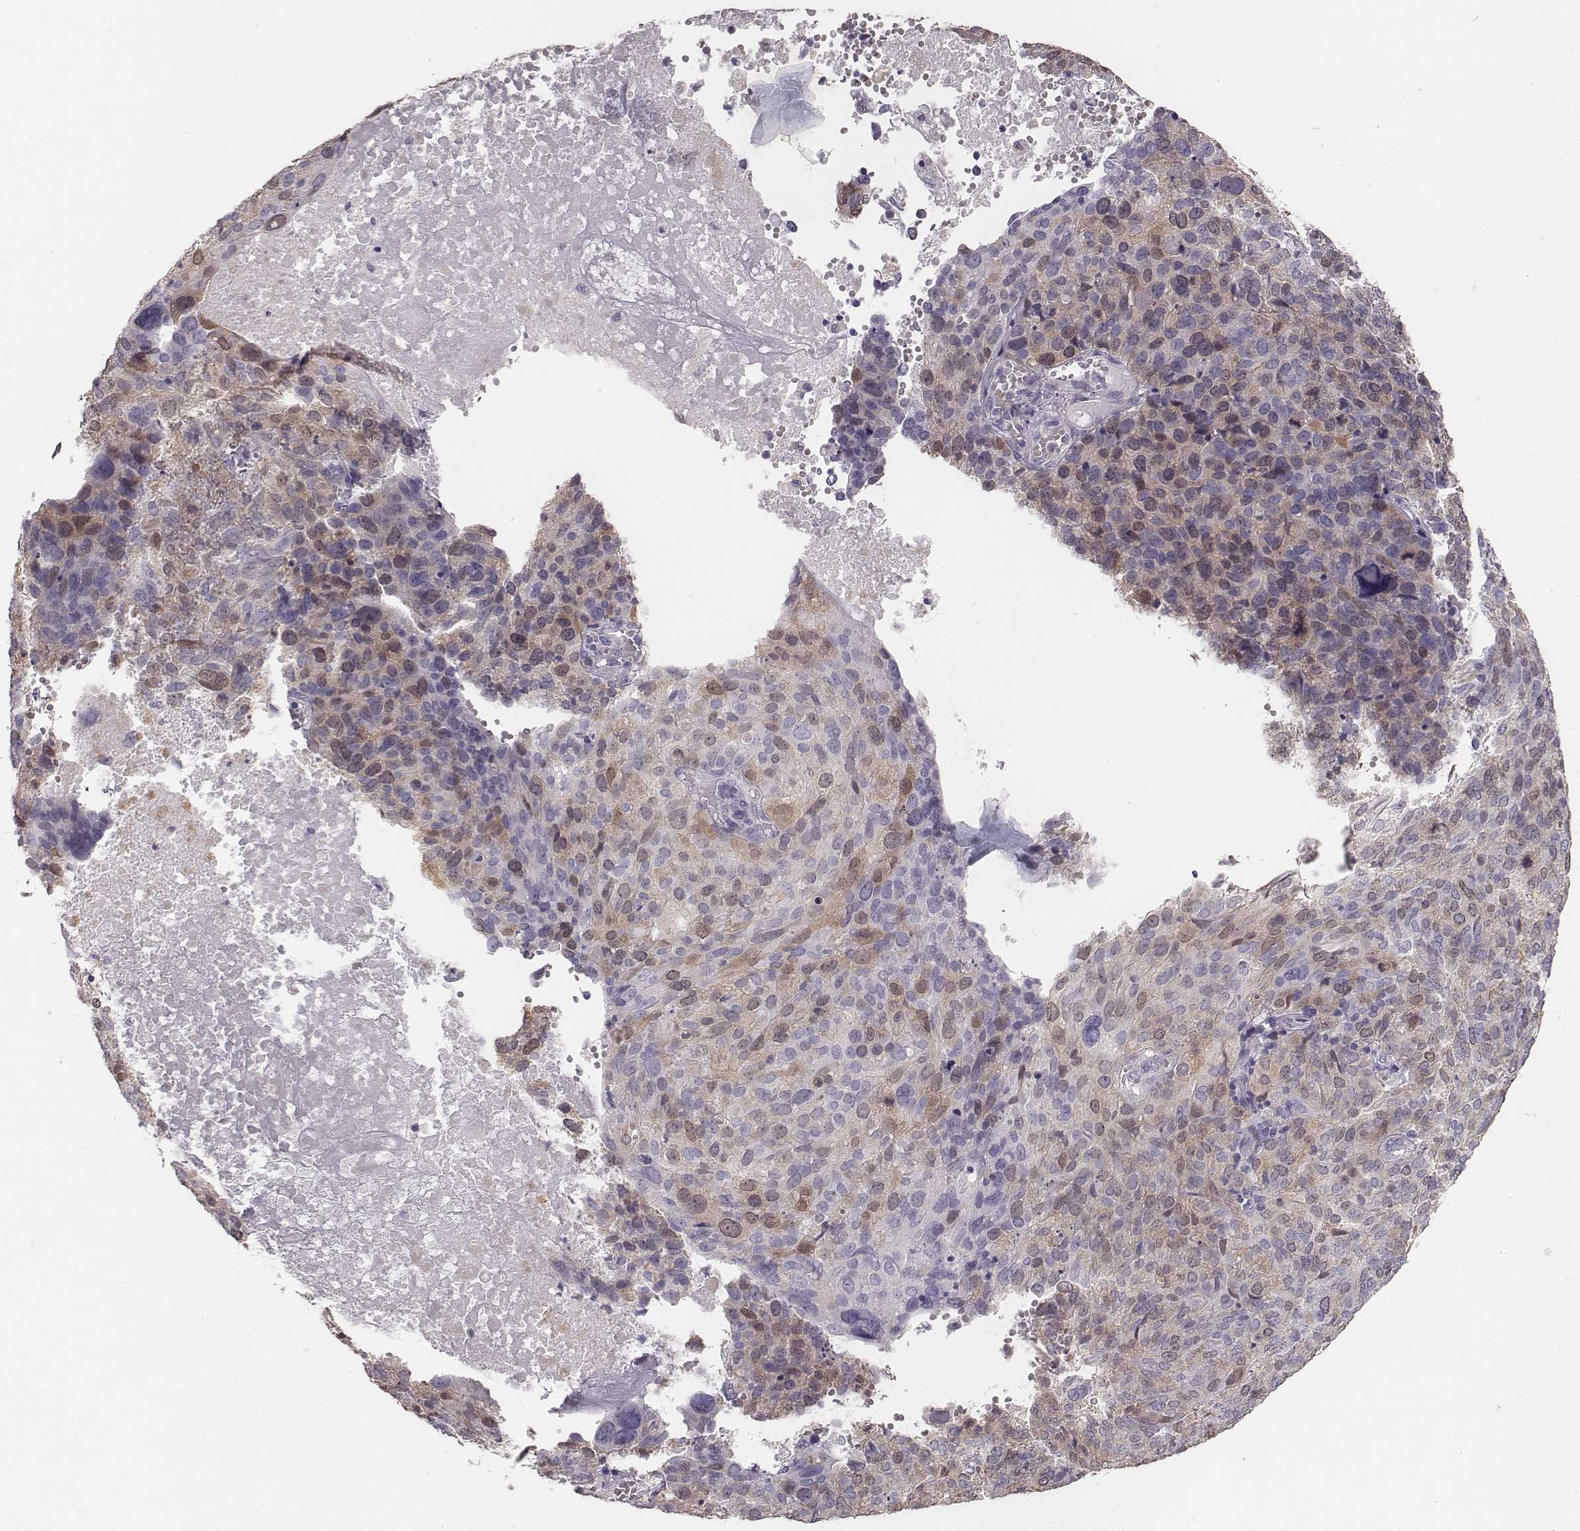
{"staining": {"intensity": "weak", "quantity": "<25%", "location": "cytoplasmic/membranous,nuclear"}, "tissue": "ovarian cancer", "cell_type": "Tumor cells", "image_type": "cancer", "snomed": [{"axis": "morphology", "description": "Carcinoma, endometroid"}, {"axis": "topography", "description": "Ovary"}], "caption": "Immunohistochemistry (IHC) of ovarian endometroid carcinoma demonstrates no positivity in tumor cells.", "gene": "PBK", "patient": {"sex": "female", "age": 58}}